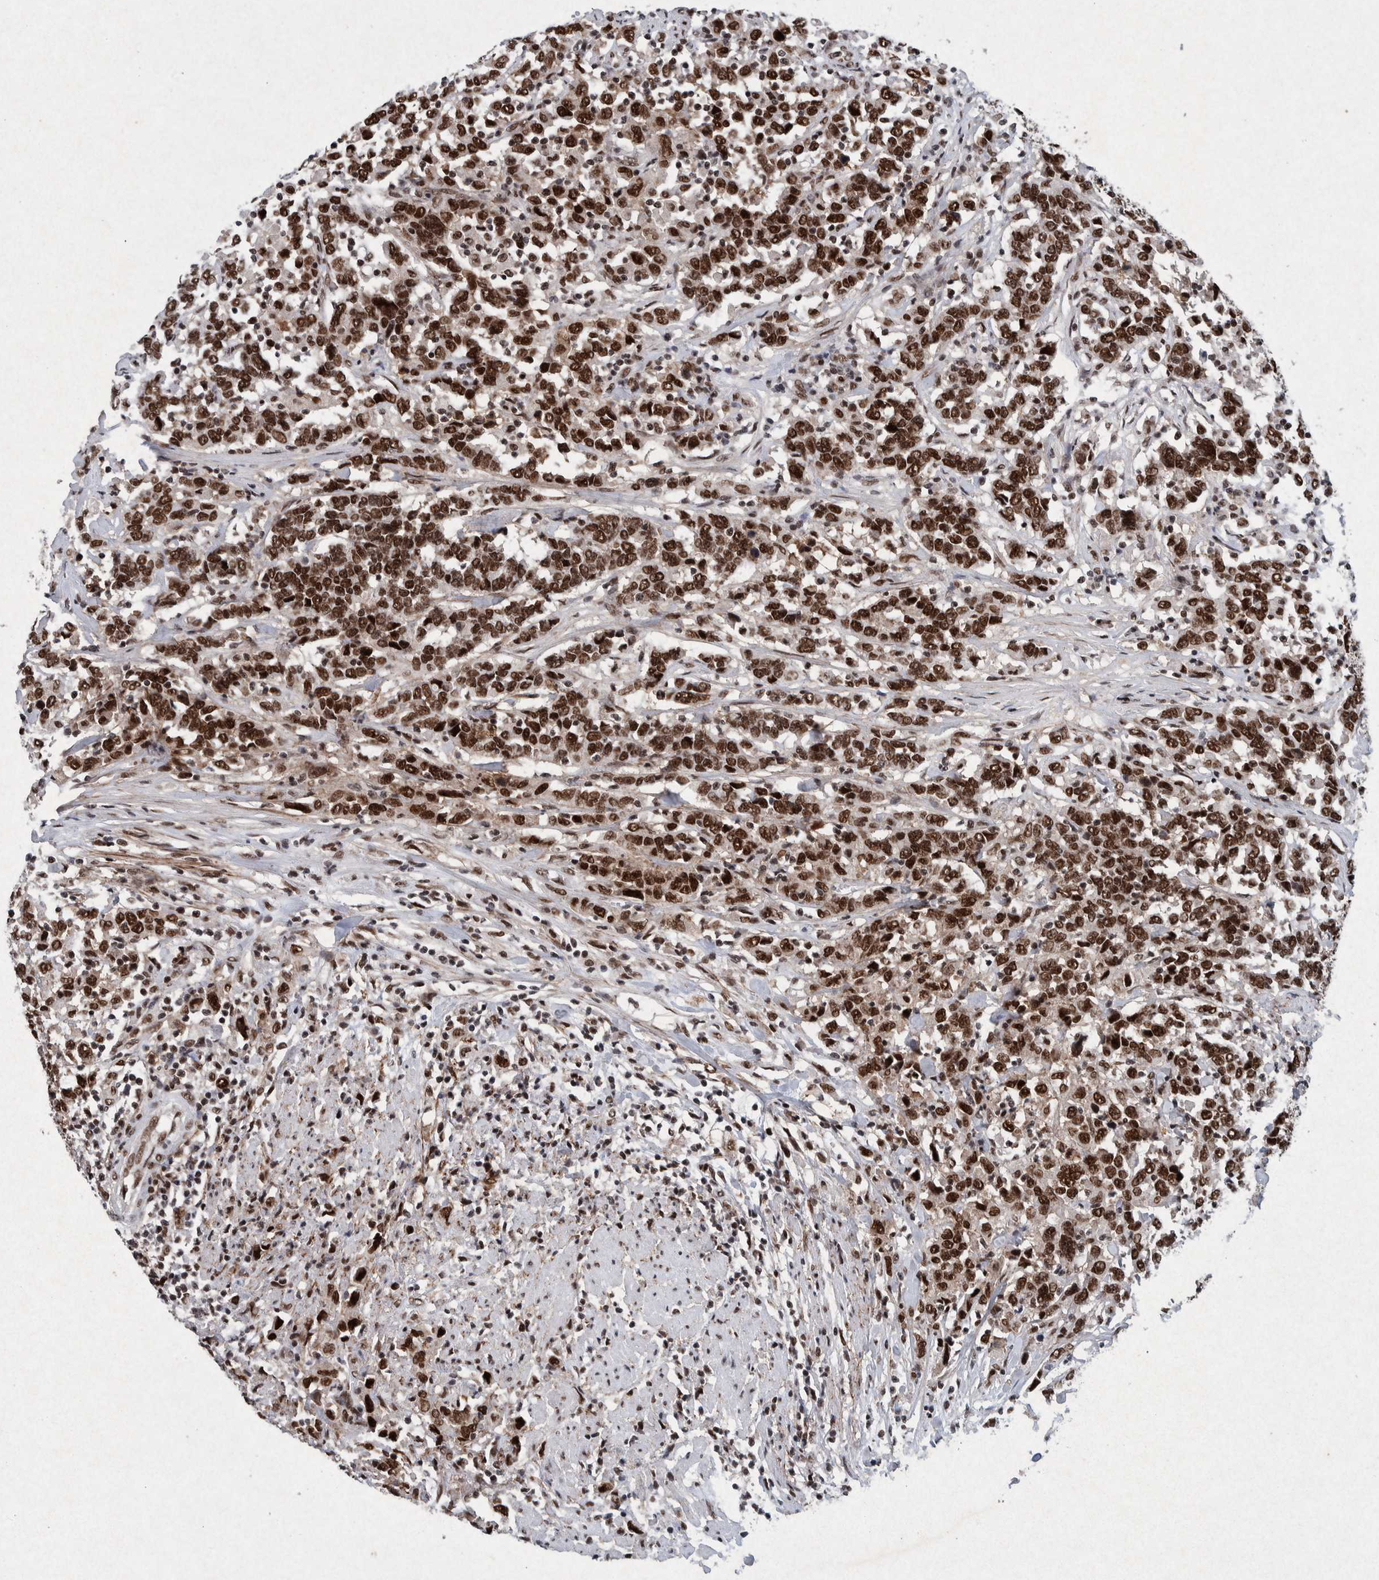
{"staining": {"intensity": "strong", "quantity": ">75%", "location": "nuclear"}, "tissue": "urothelial cancer", "cell_type": "Tumor cells", "image_type": "cancer", "snomed": [{"axis": "morphology", "description": "Urothelial carcinoma, High grade"}, {"axis": "topography", "description": "Urinary bladder"}], "caption": "Immunohistochemical staining of urothelial carcinoma (high-grade) exhibits high levels of strong nuclear protein staining in about >75% of tumor cells.", "gene": "TAF10", "patient": {"sex": "male", "age": 61}}